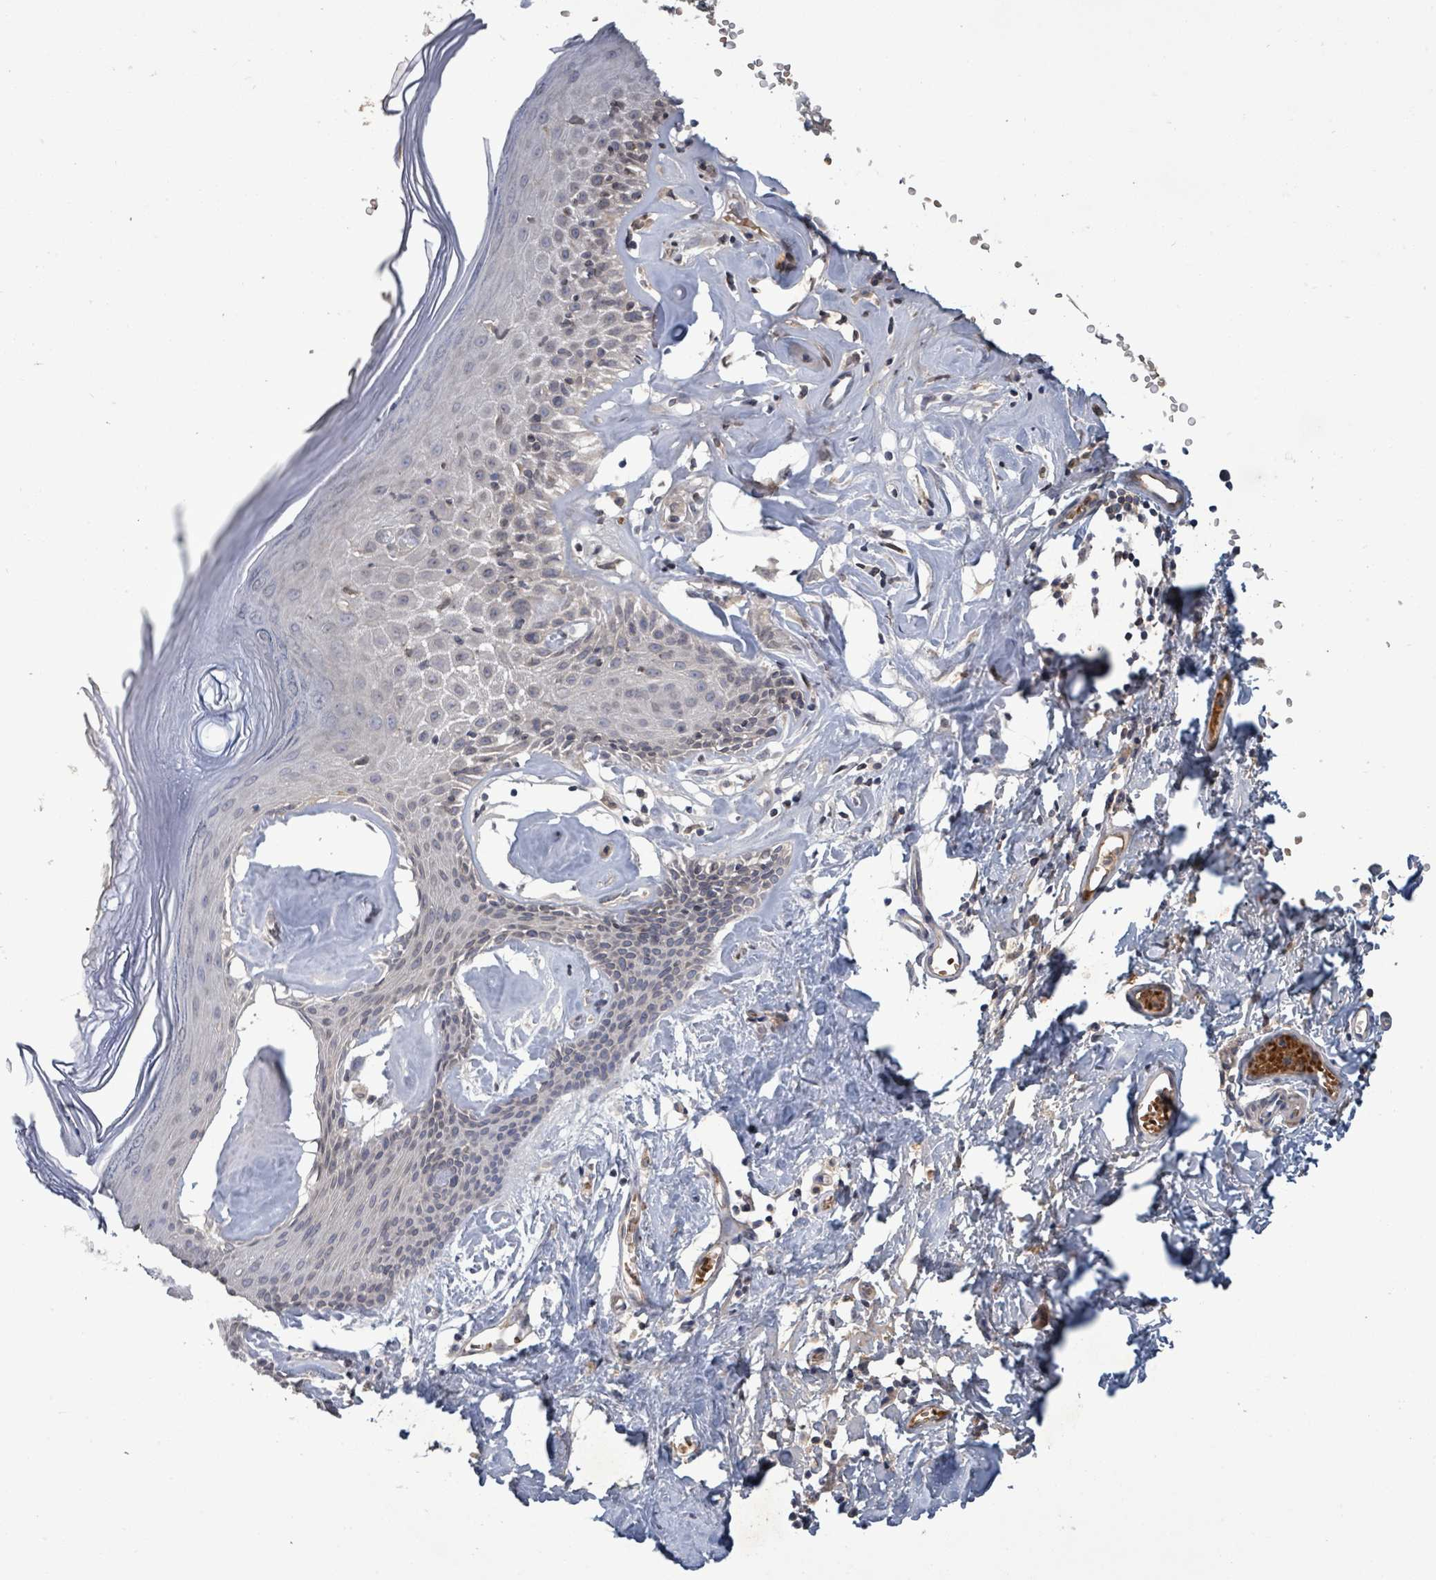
{"staining": {"intensity": "weak", "quantity": "<25%", "location": "cytoplasmic/membranous"}, "tissue": "skin", "cell_type": "Epidermal cells", "image_type": "normal", "snomed": [{"axis": "morphology", "description": "Normal tissue, NOS"}, {"axis": "morphology", "description": "Inflammation, NOS"}, {"axis": "topography", "description": "Vulva"}], "caption": "The immunohistochemistry photomicrograph has no significant expression in epidermal cells of skin. (Stains: DAB IHC with hematoxylin counter stain, Microscopy: brightfield microscopy at high magnification).", "gene": "GRM8", "patient": {"sex": "female", "age": 86}}